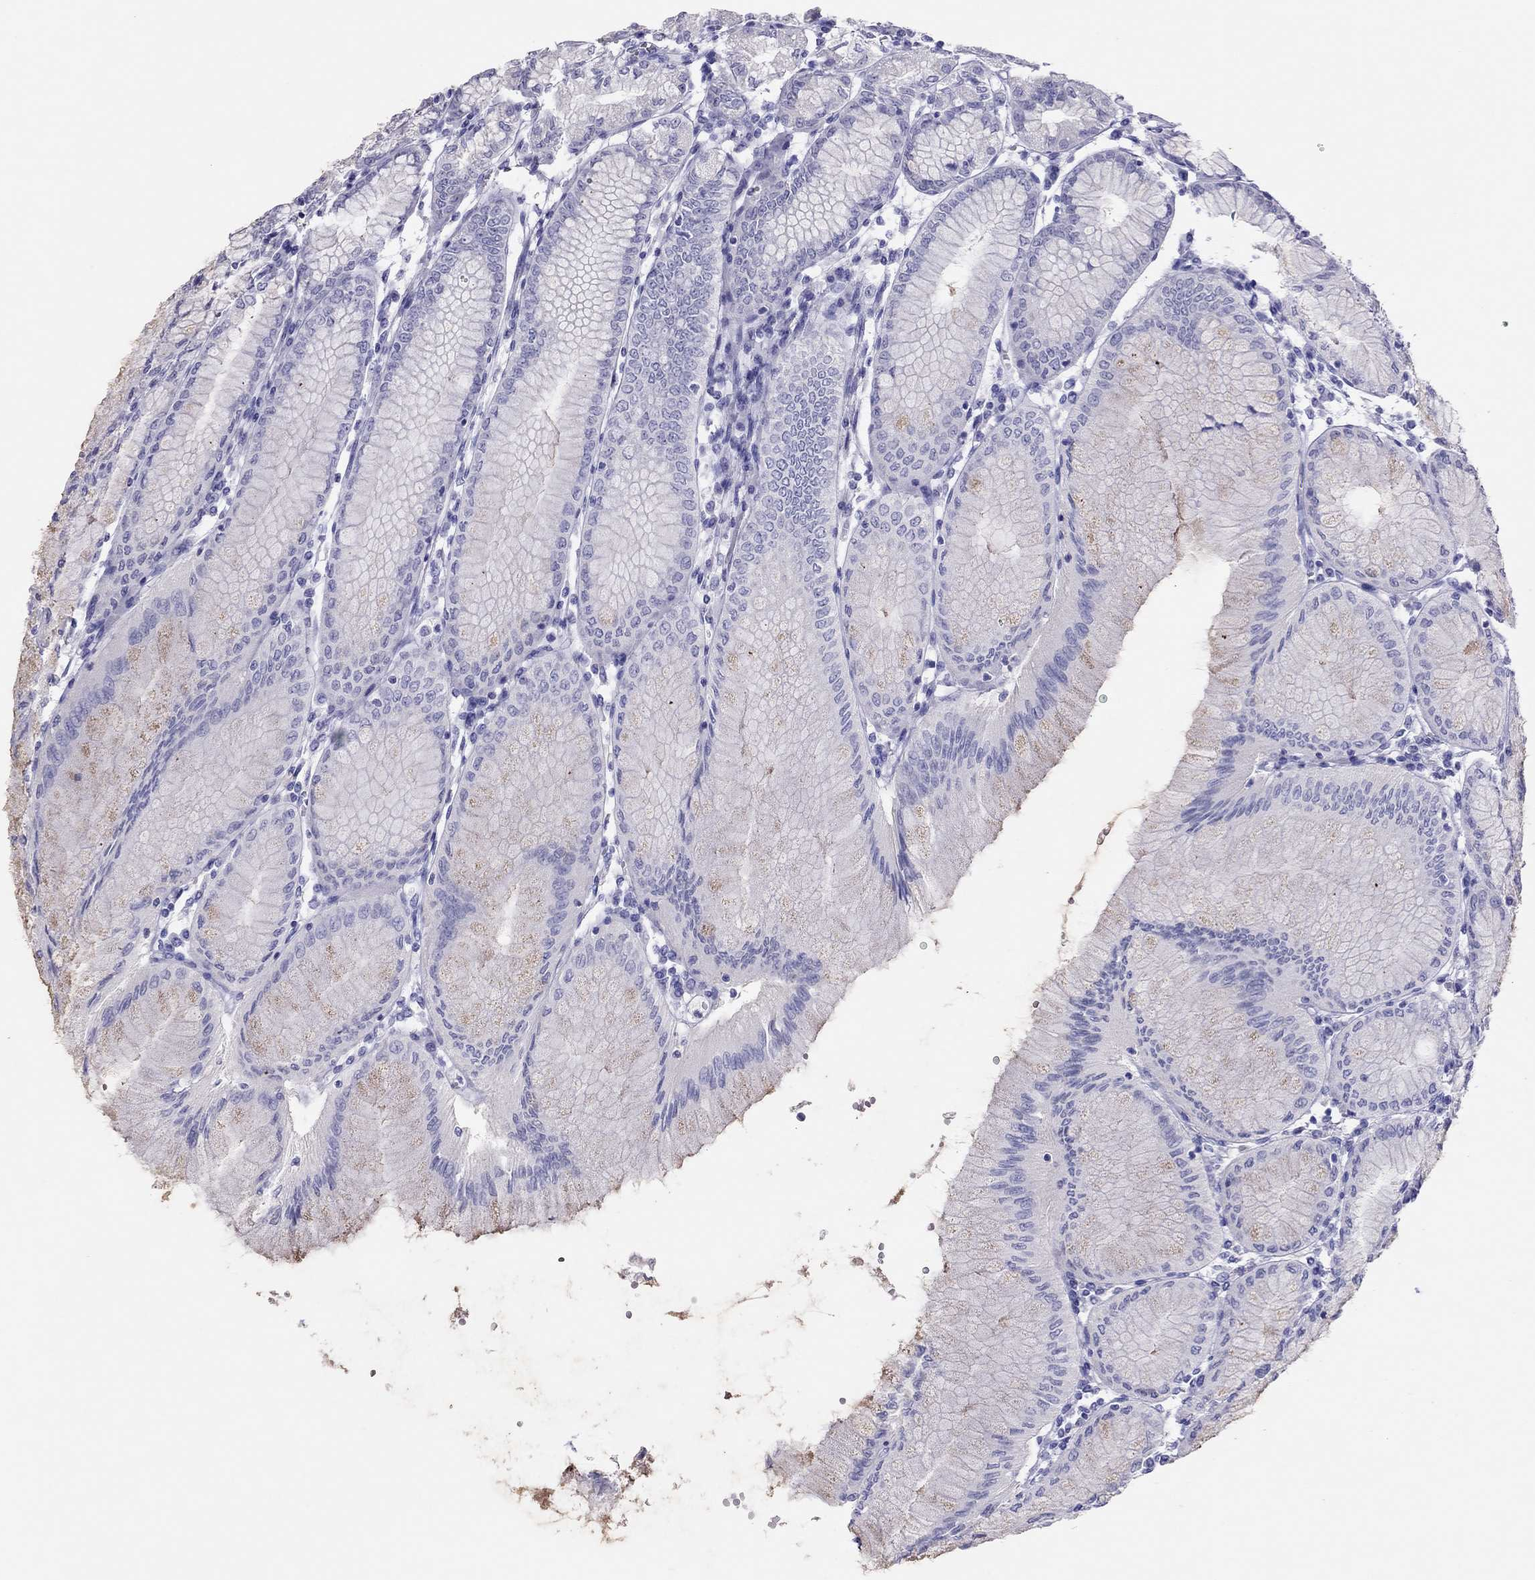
{"staining": {"intensity": "negative", "quantity": "none", "location": "none"}, "tissue": "stomach", "cell_type": "Glandular cells", "image_type": "normal", "snomed": [{"axis": "morphology", "description": "Normal tissue, NOS"}, {"axis": "topography", "description": "Skeletal muscle"}, {"axis": "topography", "description": "Stomach"}], "caption": "Immunohistochemical staining of benign human stomach exhibits no significant staining in glandular cells.", "gene": "TSHB", "patient": {"sex": "female", "age": 57}}